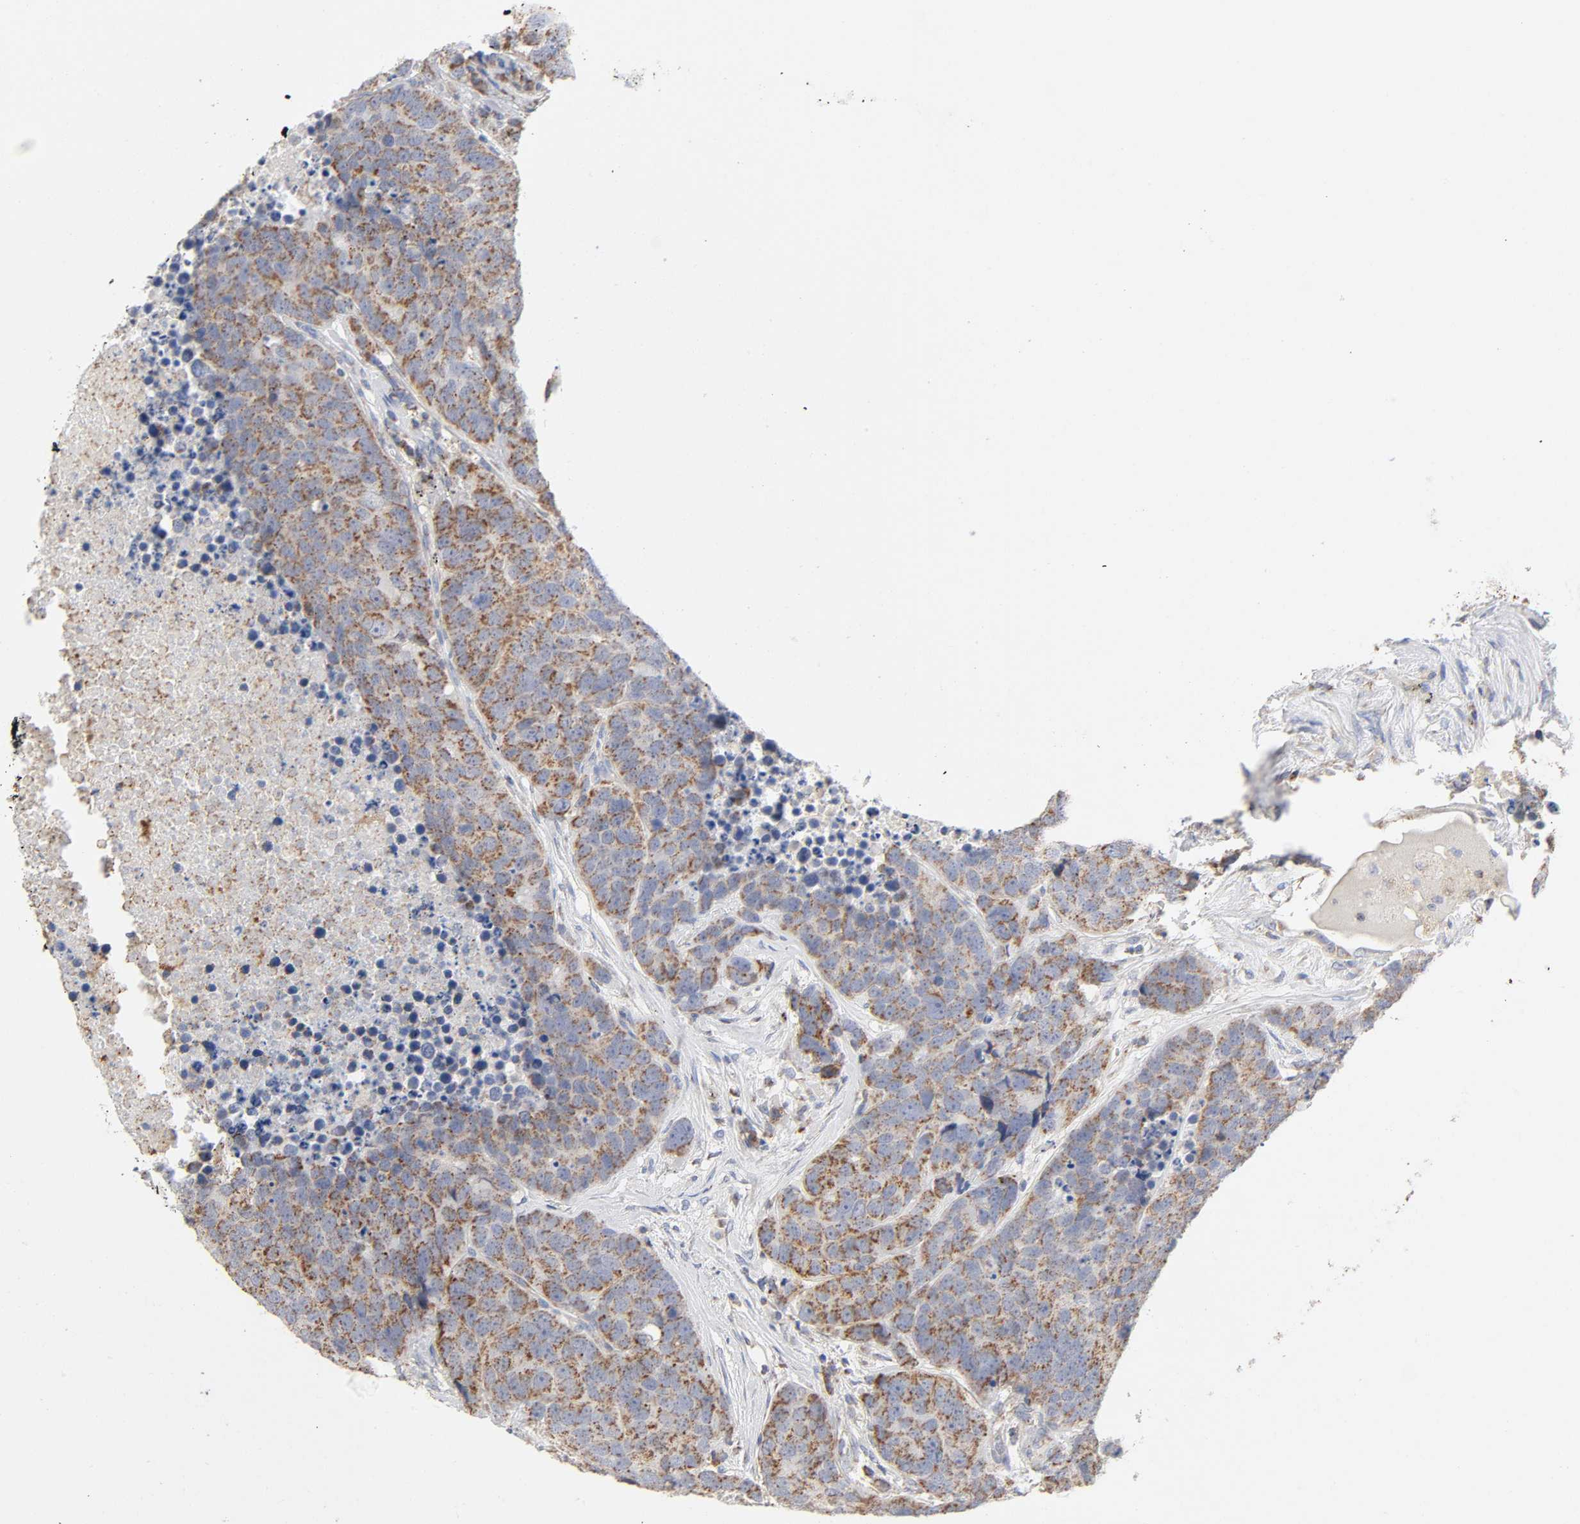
{"staining": {"intensity": "moderate", "quantity": ">75%", "location": "cytoplasmic/membranous"}, "tissue": "carcinoid", "cell_type": "Tumor cells", "image_type": "cancer", "snomed": [{"axis": "morphology", "description": "Carcinoid, malignant, NOS"}, {"axis": "topography", "description": "Lung"}], "caption": "Carcinoid stained for a protein (brown) reveals moderate cytoplasmic/membranous positive staining in about >75% of tumor cells.", "gene": "SYT16", "patient": {"sex": "male", "age": 60}}